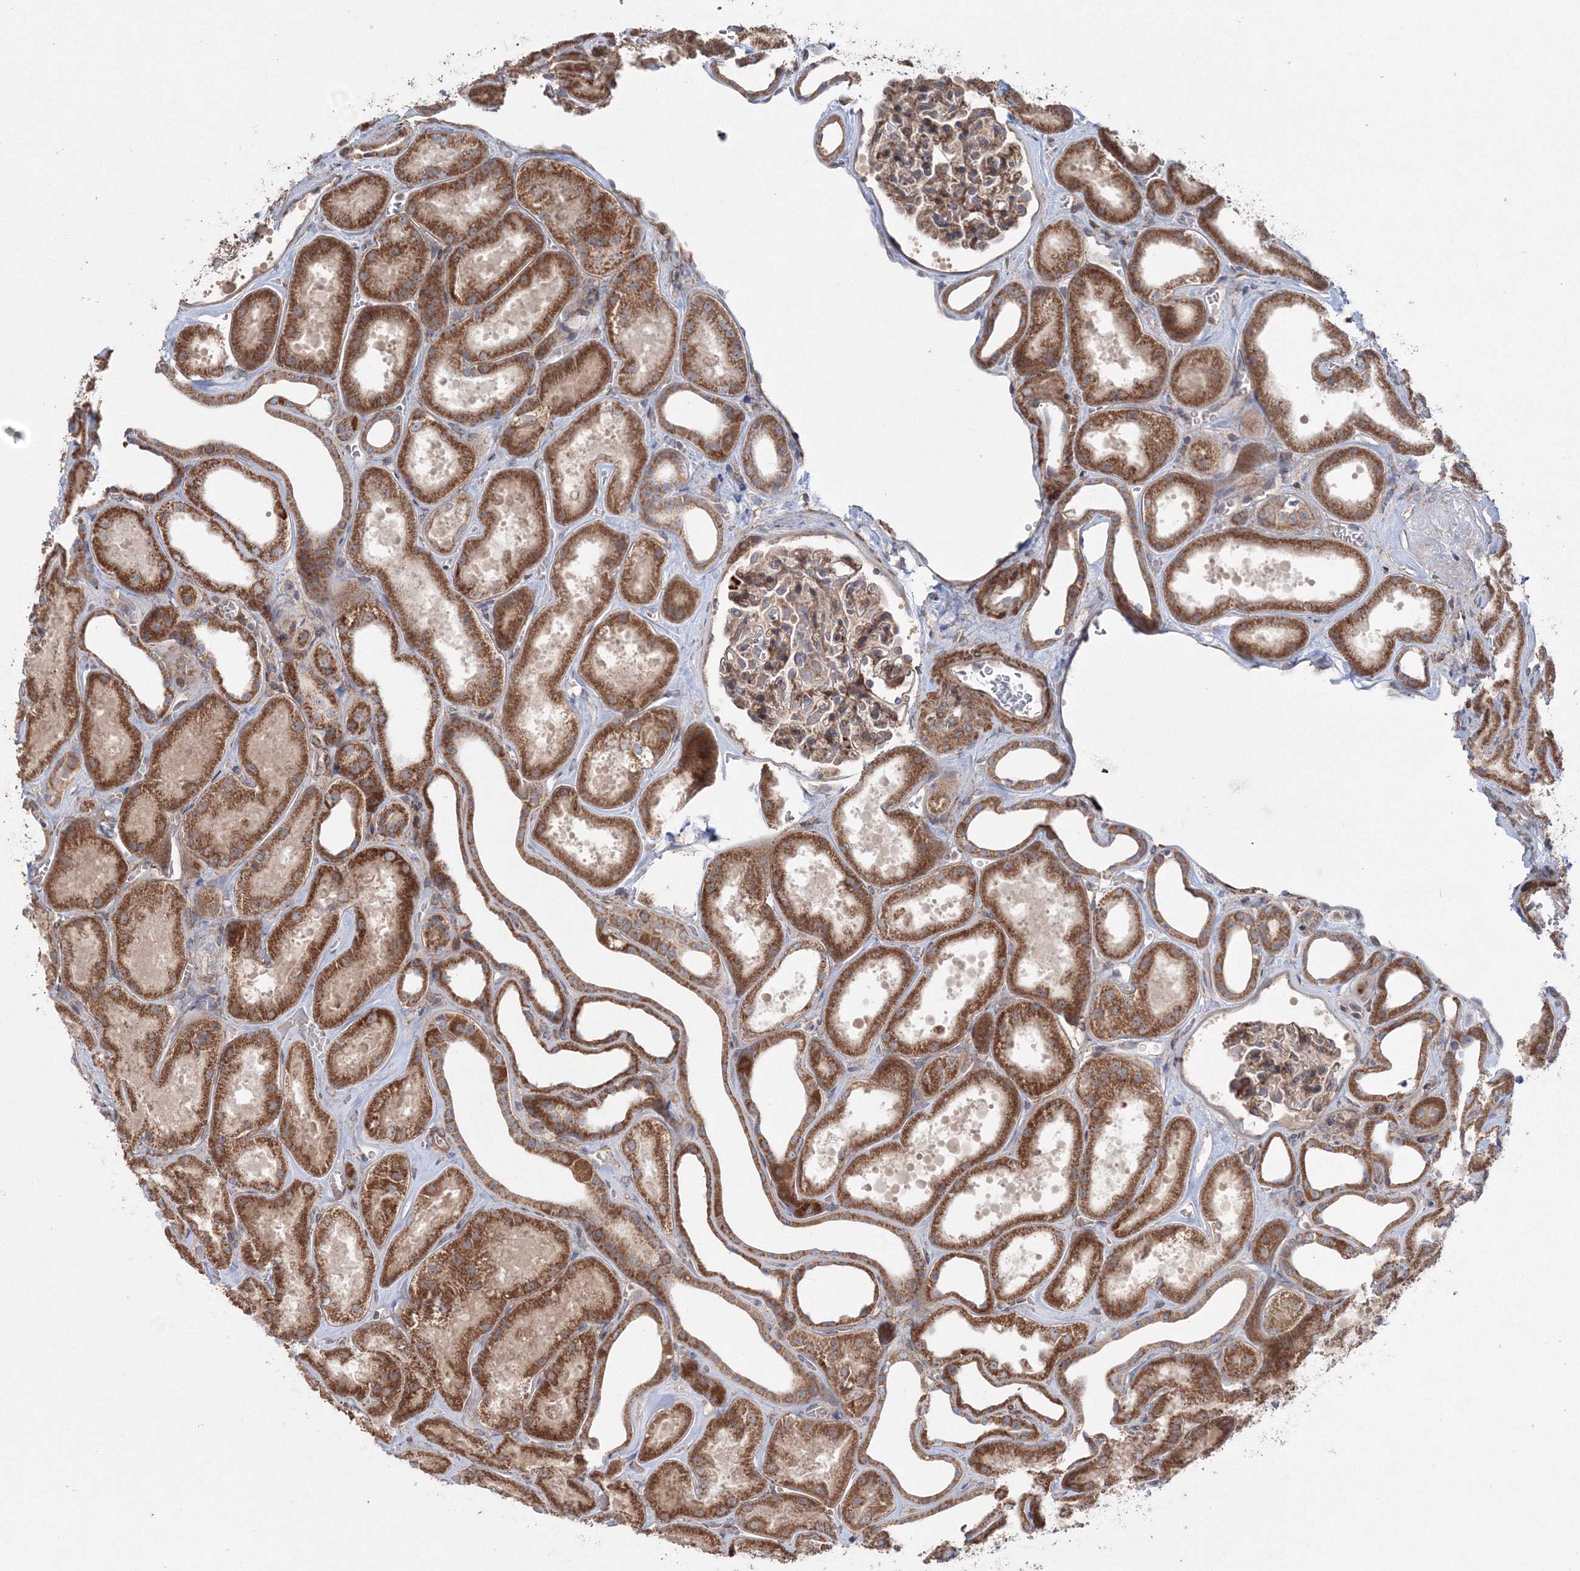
{"staining": {"intensity": "moderate", "quantity": ">75%", "location": "cytoplasmic/membranous"}, "tissue": "kidney", "cell_type": "Cells in glomeruli", "image_type": "normal", "snomed": [{"axis": "morphology", "description": "Normal tissue, NOS"}, {"axis": "morphology", "description": "Adenocarcinoma, NOS"}, {"axis": "topography", "description": "Kidney"}], "caption": "Unremarkable kidney displays moderate cytoplasmic/membranous staining in about >75% of cells in glomeruli, visualized by immunohistochemistry.", "gene": "NOA1", "patient": {"sex": "female", "age": 68}}